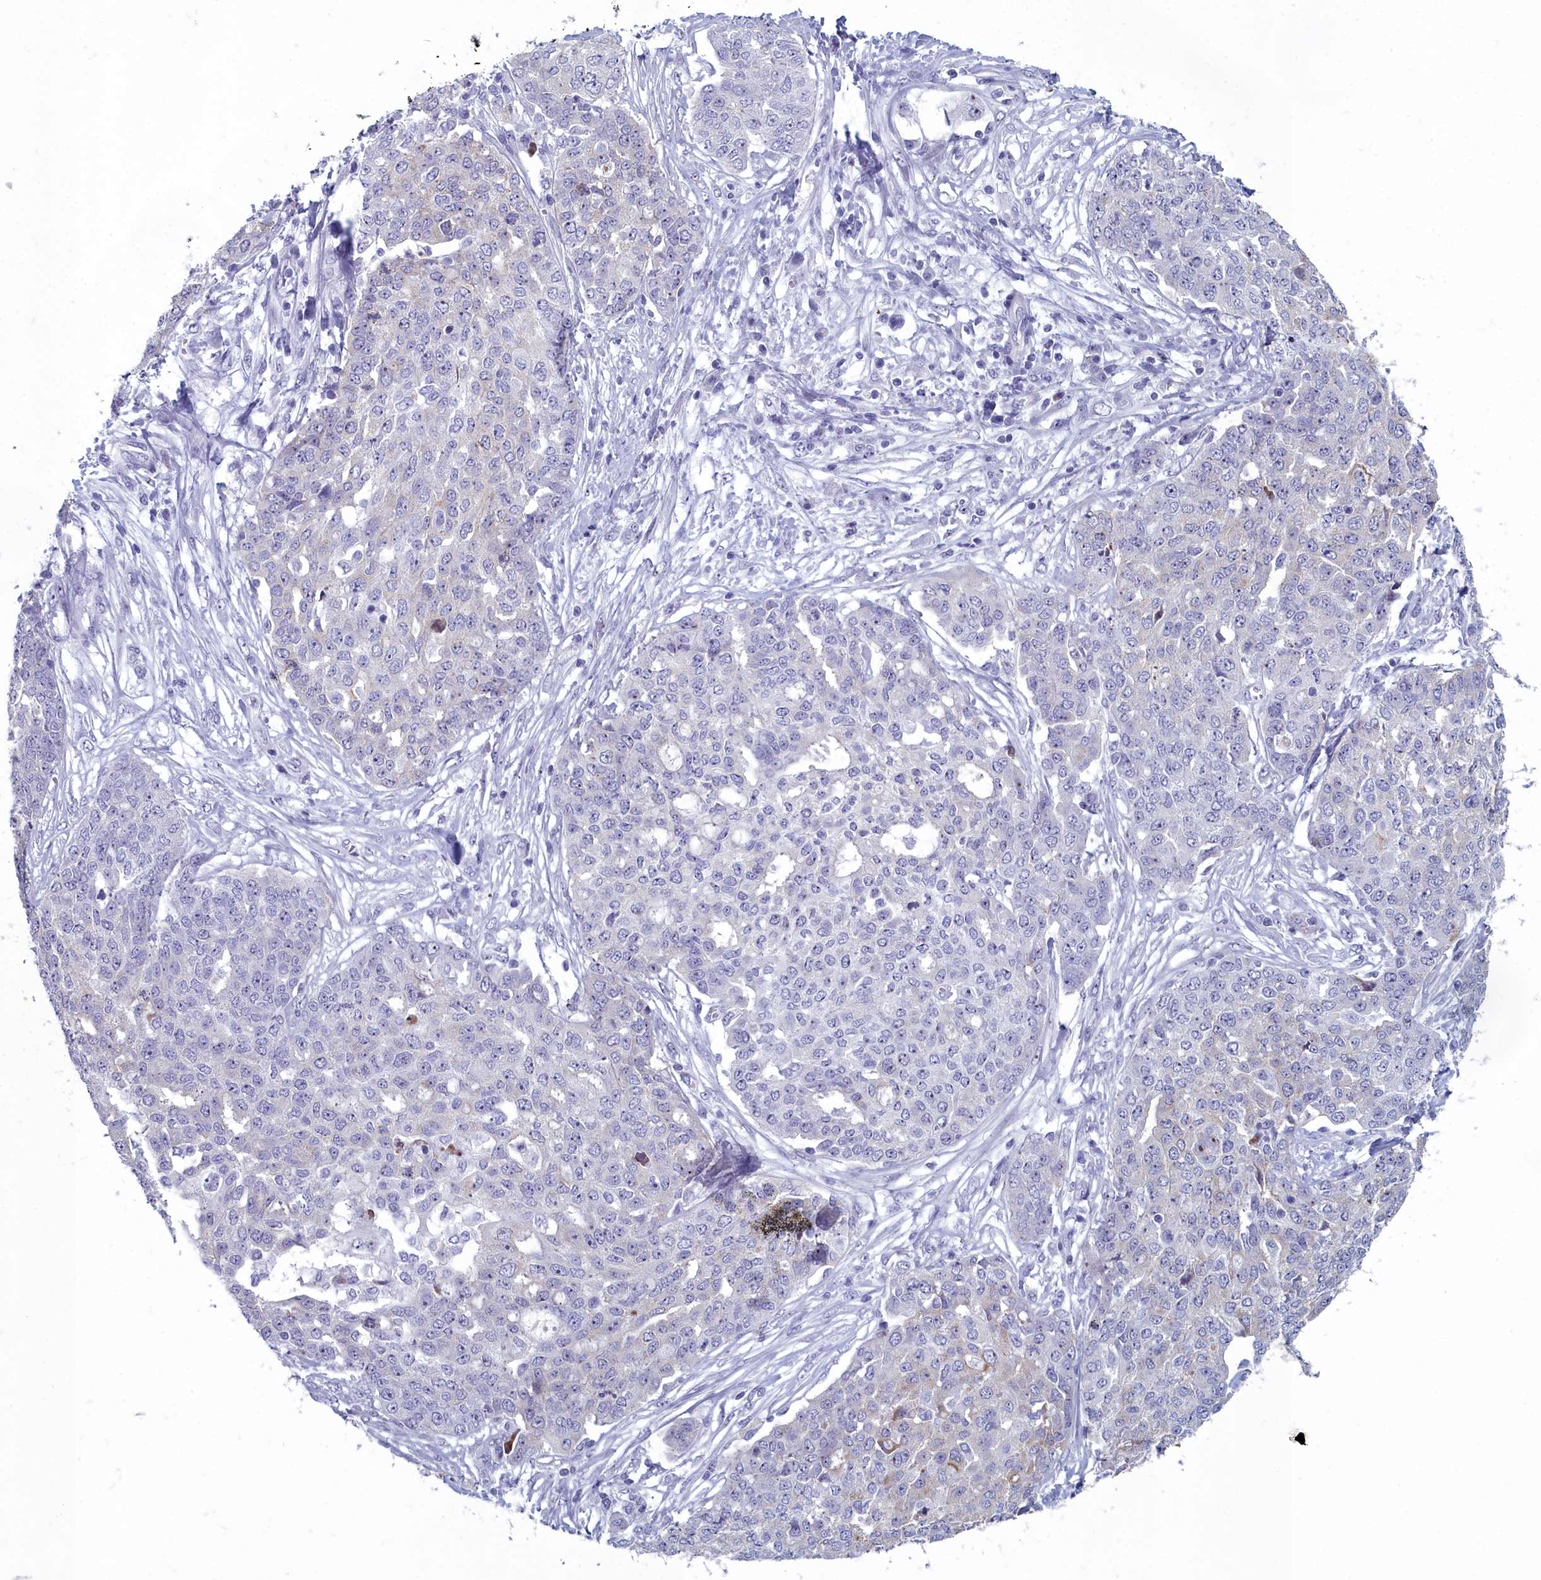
{"staining": {"intensity": "negative", "quantity": "none", "location": "none"}, "tissue": "ovarian cancer", "cell_type": "Tumor cells", "image_type": "cancer", "snomed": [{"axis": "morphology", "description": "Cystadenocarcinoma, serous, NOS"}, {"axis": "topography", "description": "Soft tissue"}, {"axis": "topography", "description": "Ovary"}], "caption": "Tumor cells are negative for brown protein staining in ovarian cancer (serous cystadenocarcinoma).", "gene": "INSYN2A", "patient": {"sex": "female", "age": 57}}